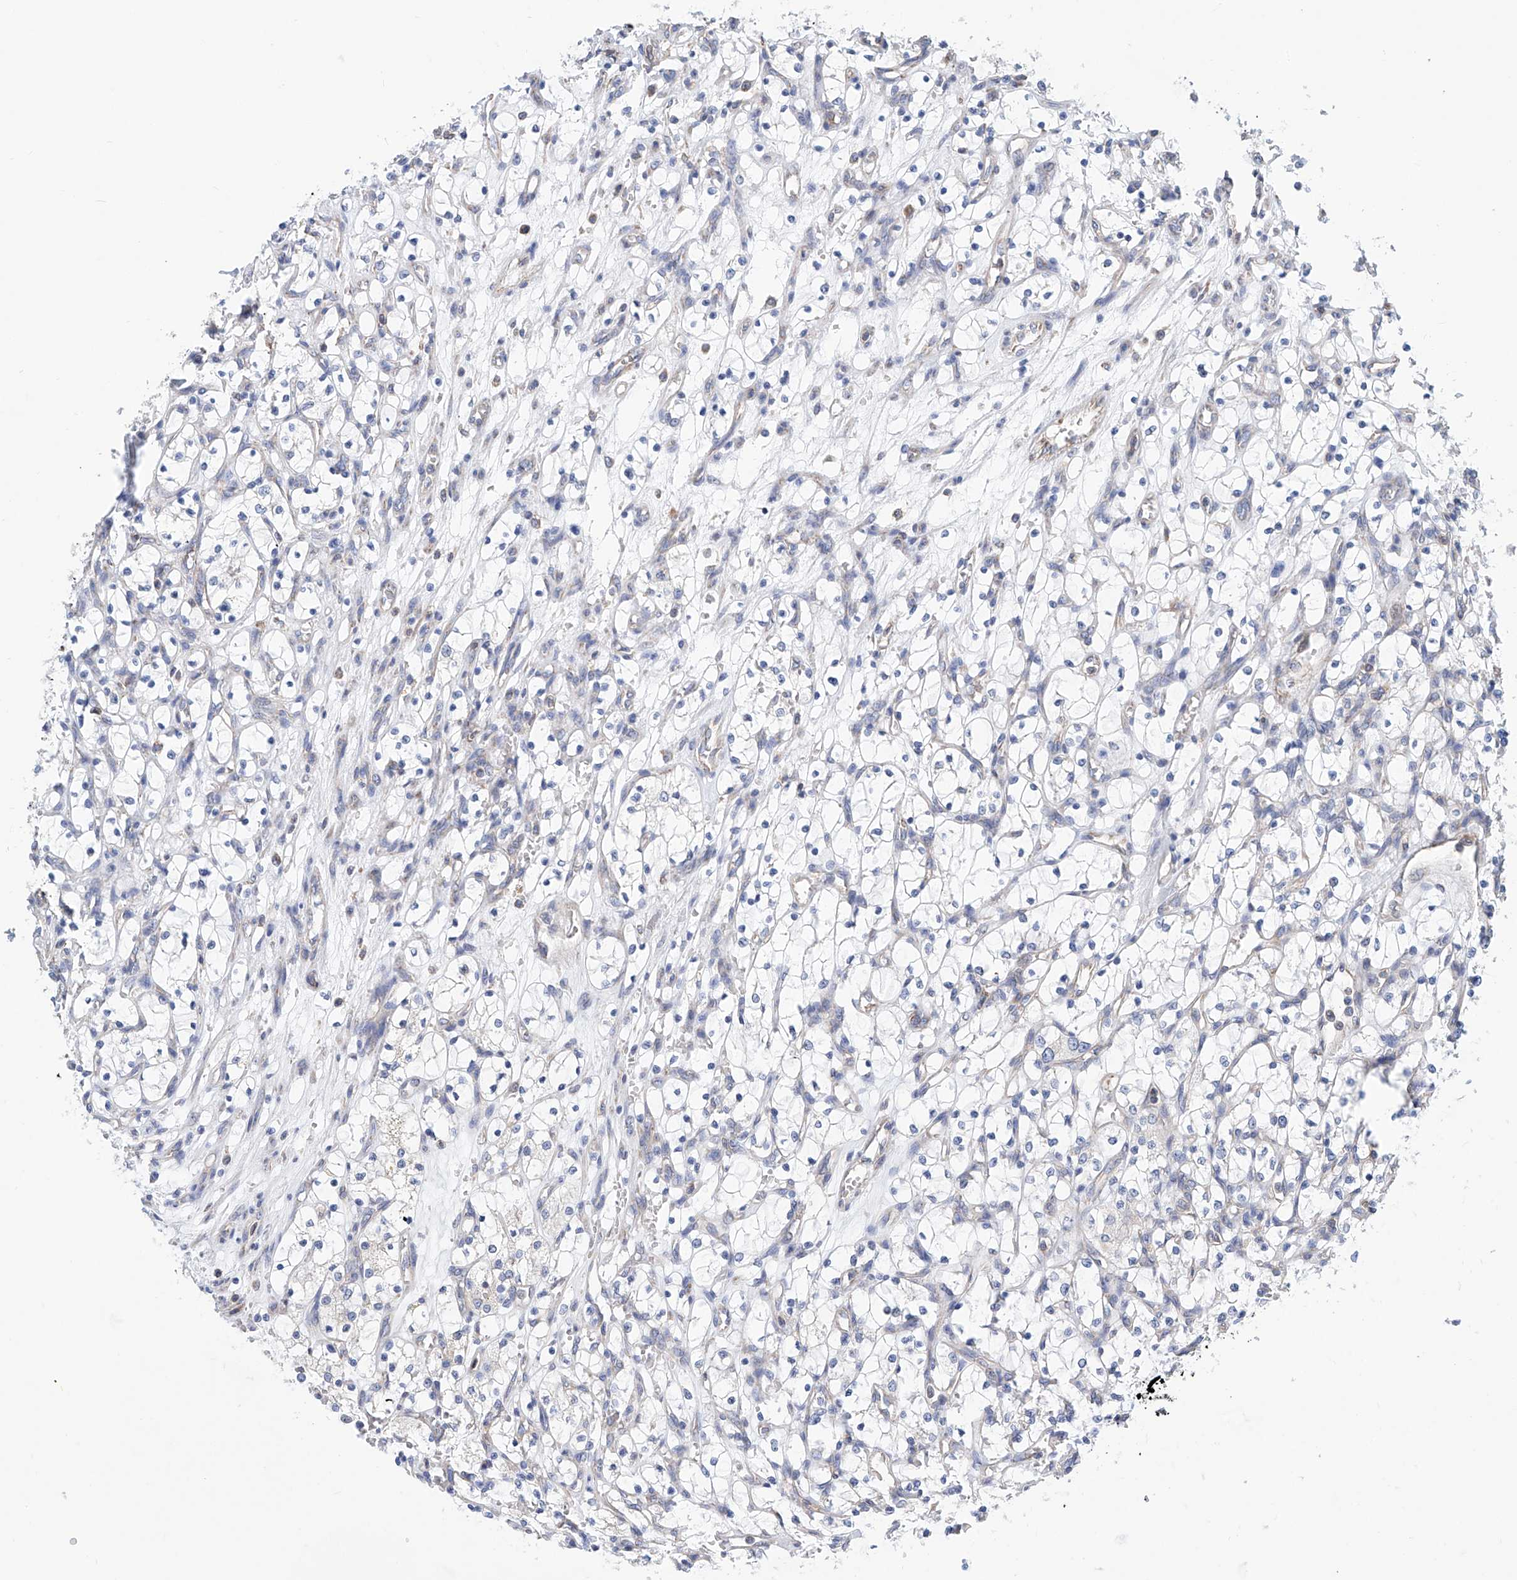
{"staining": {"intensity": "negative", "quantity": "none", "location": "none"}, "tissue": "renal cancer", "cell_type": "Tumor cells", "image_type": "cancer", "snomed": [{"axis": "morphology", "description": "Adenocarcinoma, NOS"}, {"axis": "topography", "description": "Kidney"}], "caption": "DAB immunohistochemical staining of renal cancer displays no significant staining in tumor cells.", "gene": "MAD2L1", "patient": {"sex": "female", "age": 69}}